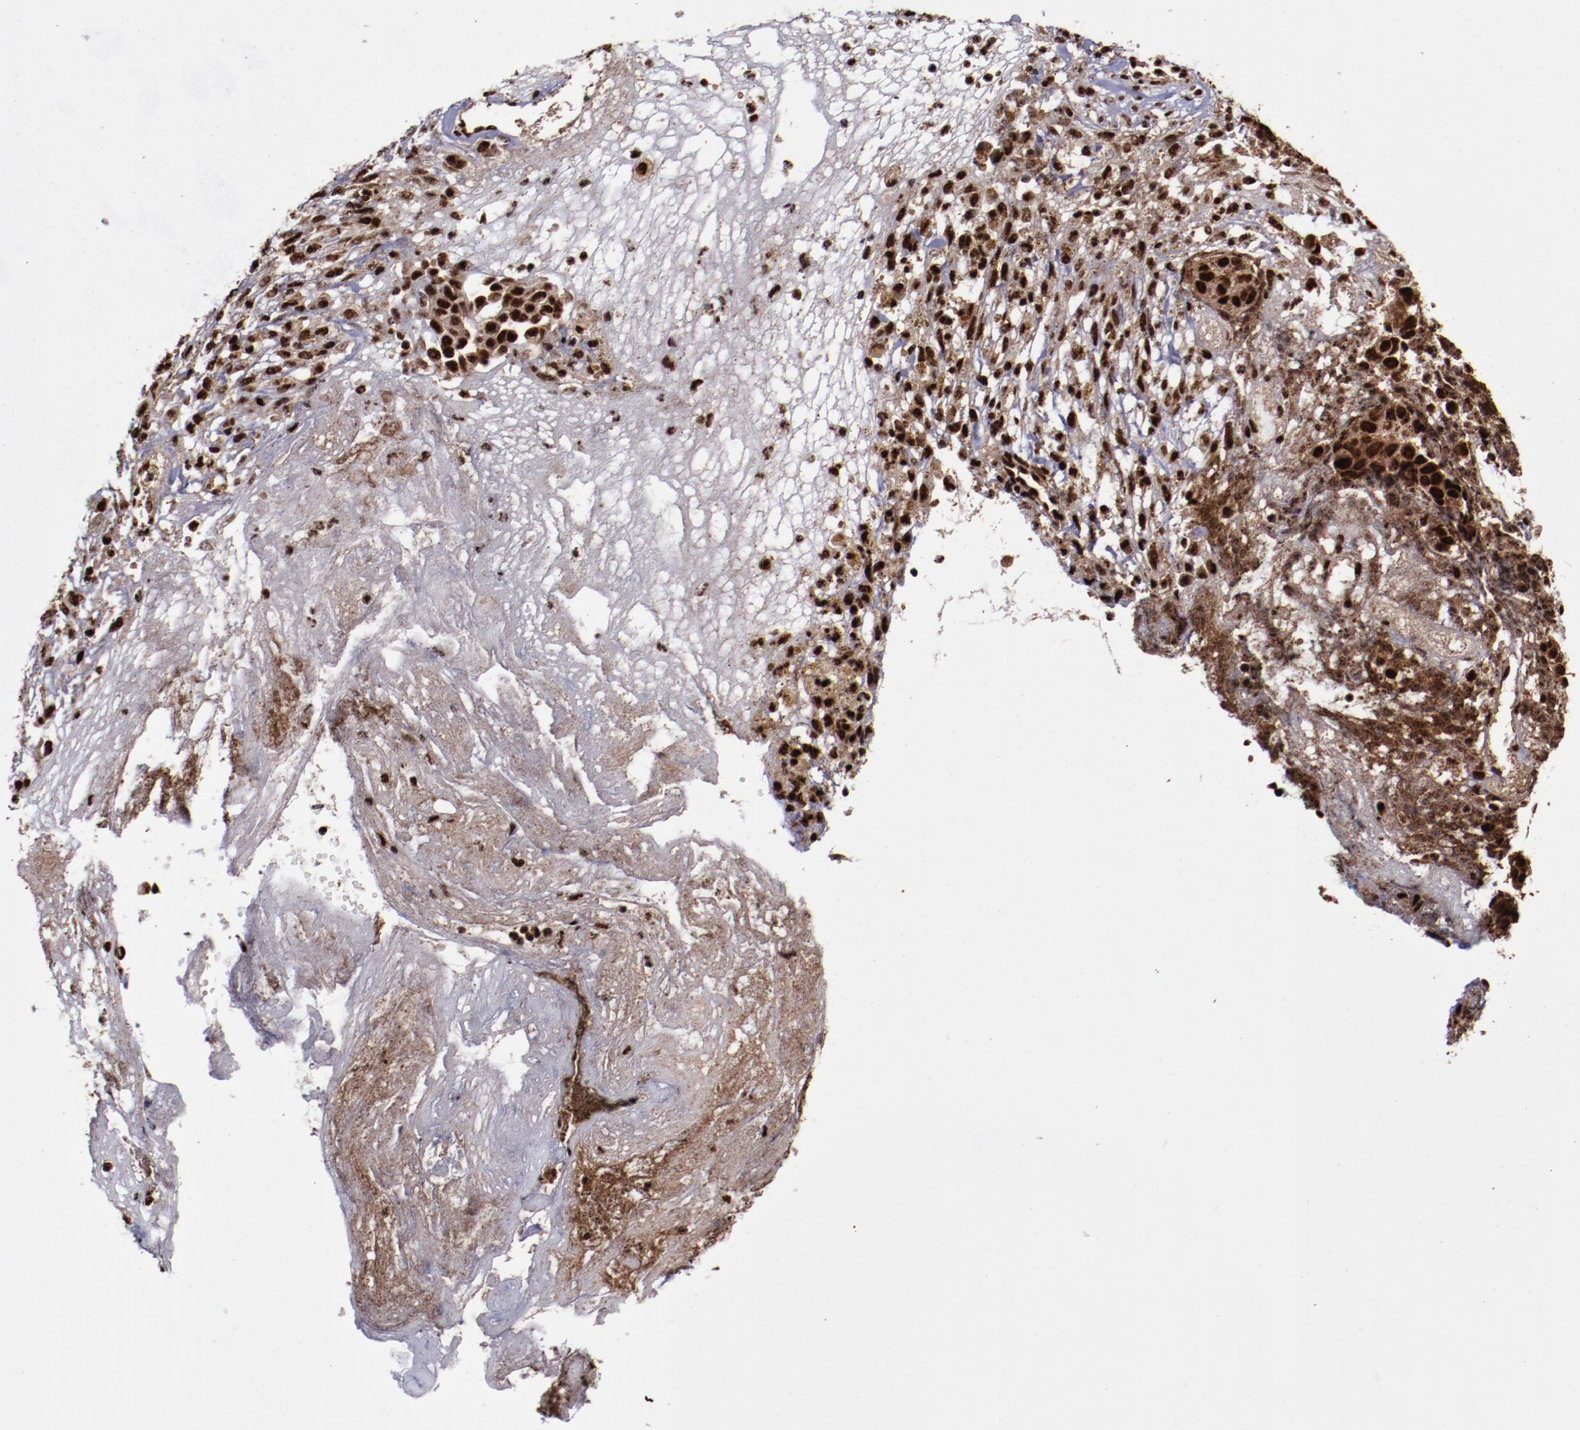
{"staining": {"intensity": "strong", "quantity": ">75%", "location": "cytoplasmic/membranous,nuclear"}, "tissue": "ovarian cancer", "cell_type": "Tumor cells", "image_type": "cancer", "snomed": [{"axis": "morphology", "description": "Carcinoma, endometroid"}, {"axis": "topography", "description": "Ovary"}], "caption": "The photomicrograph reveals a brown stain indicating the presence of a protein in the cytoplasmic/membranous and nuclear of tumor cells in ovarian cancer (endometroid carcinoma).", "gene": "SNW1", "patient": {"sex": "female", "age": 42}}